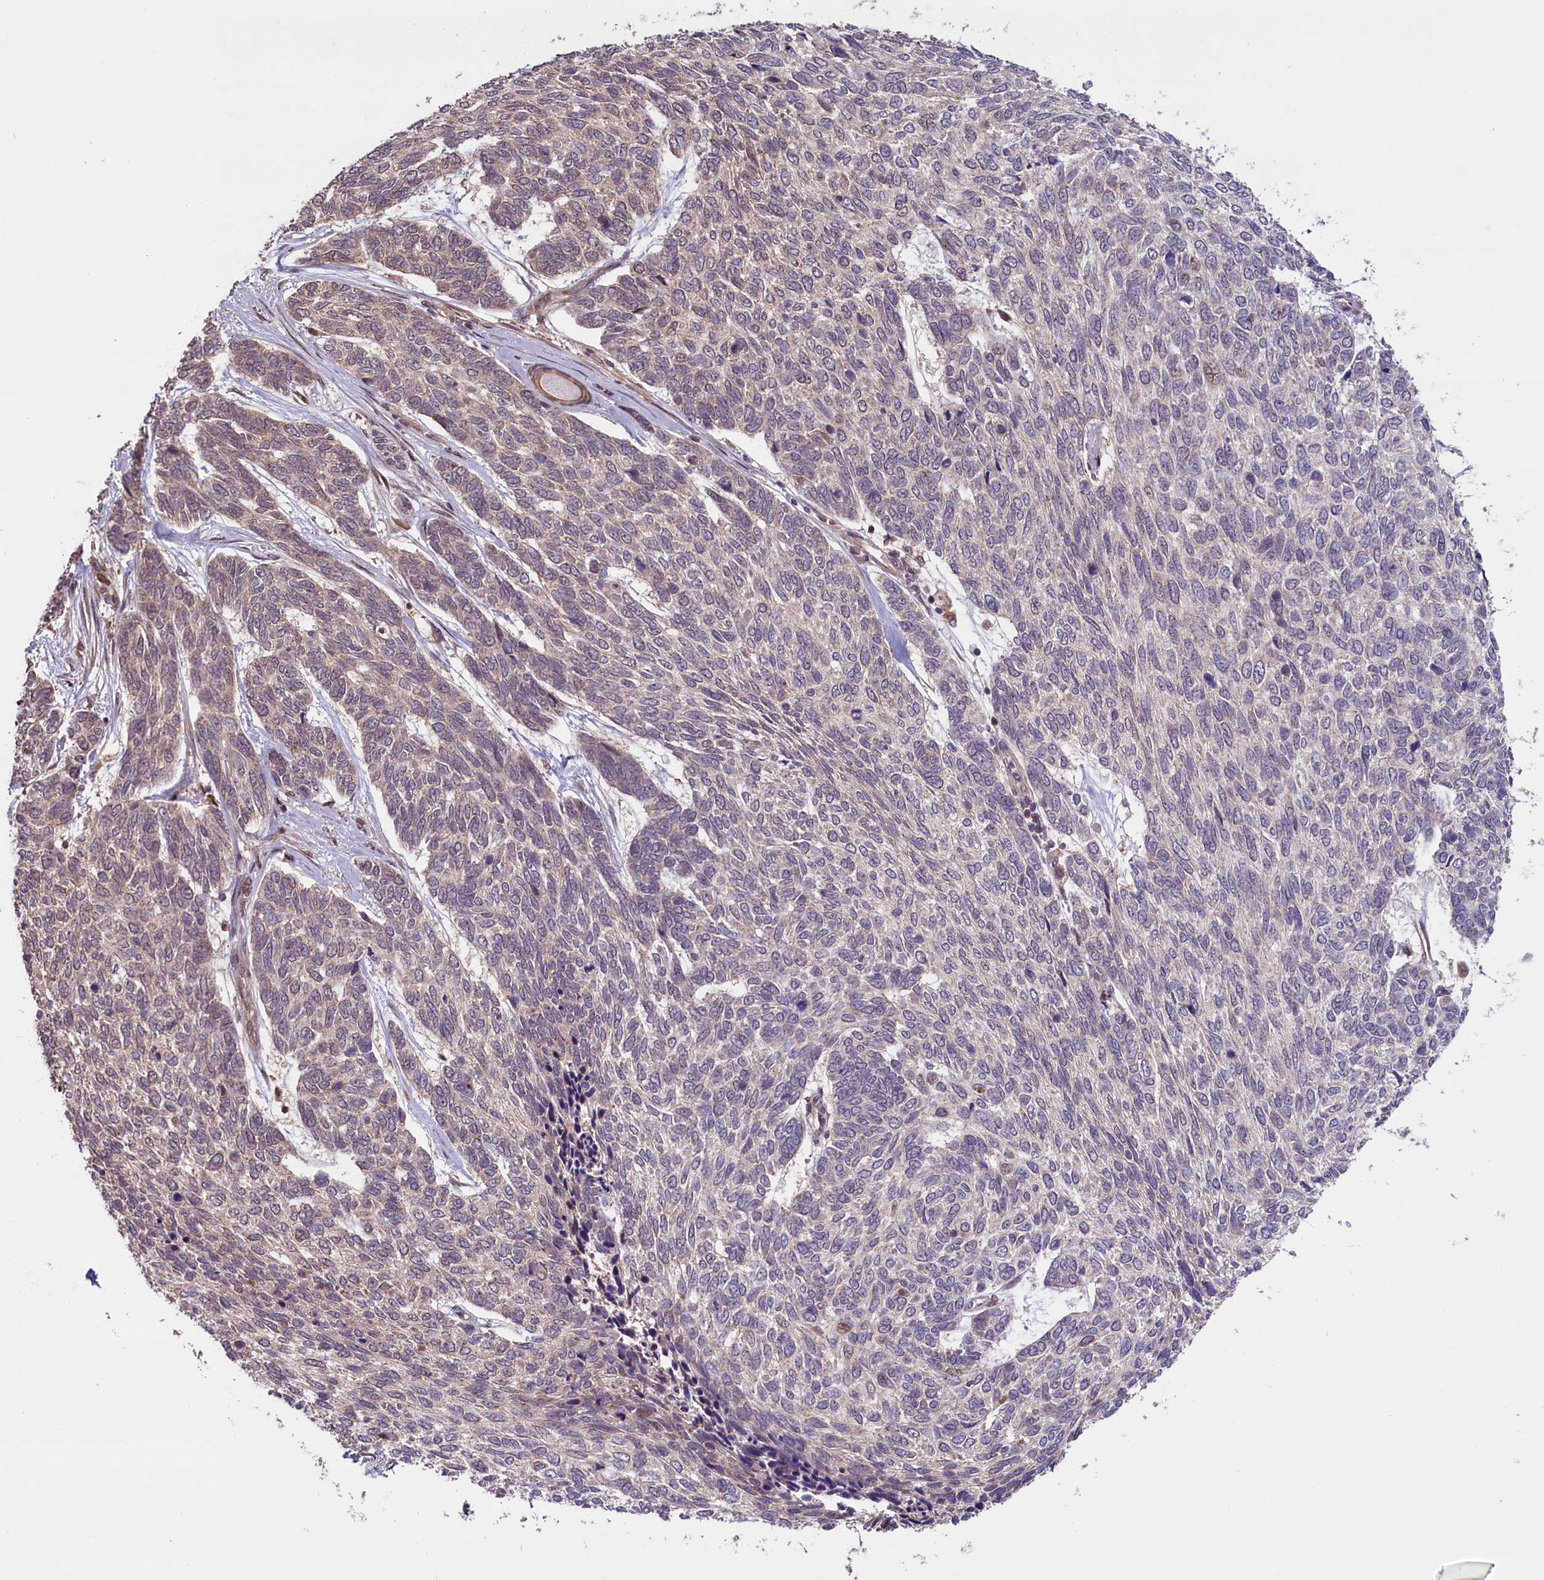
{"staining": {"intensity": "negative", "quantity": "none", "location": "none"}, "tissue": "skin cancer", "cell_type": "Tumor cells", "image_type": "cancer", "snomed": [{"axis": "morphology", "description": "Basal cell carcinoma"}, {"axis": "topography", "description": "Skin"}], "caption": "Immunohistochemistry of human skin cancer displays no expression in tumor cells.", "gene": "RIC8A", "patient": {"sex": "female", "age": 65}}